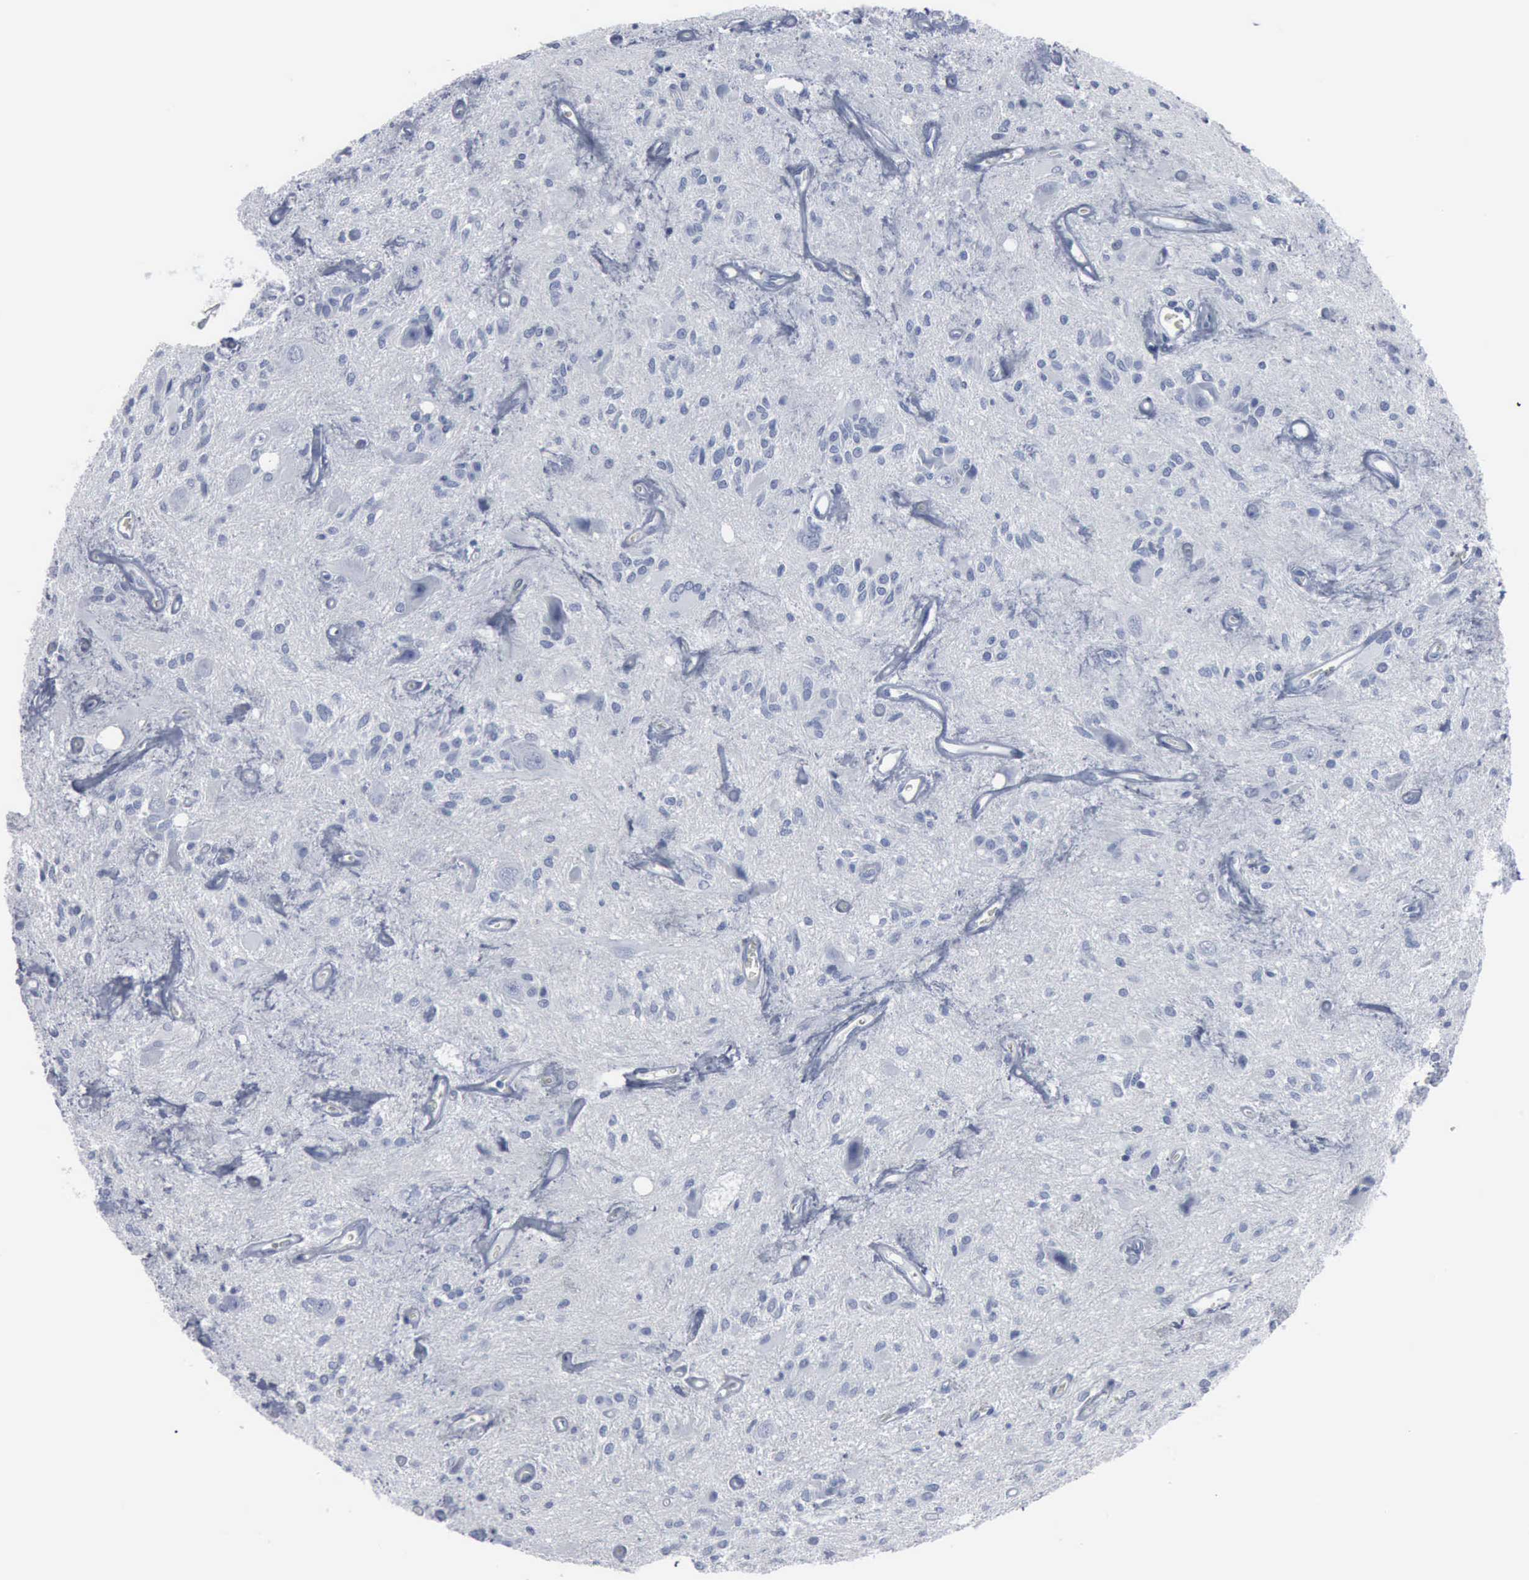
{"staining": {"intensity": "negative", "quantity": "none", "location": "none"}, "tissue": "glioma", "cell_type": "Tumor cells", "image_type": "cancer", "snomed": [{"axis": "morphology", "description": "Glioma, malignant, Low grade"}, {"axis": "topography", "description": "Brain"}], "caption": "High power microscopy image of an IHC histopathology image of malignant low-grade glioma, revealing no significant expression in tumor cells. (IHC, brightfield microscopy, high magnification).", "gene": "DMD", "patient": {"sex": "female", "age": 15}}